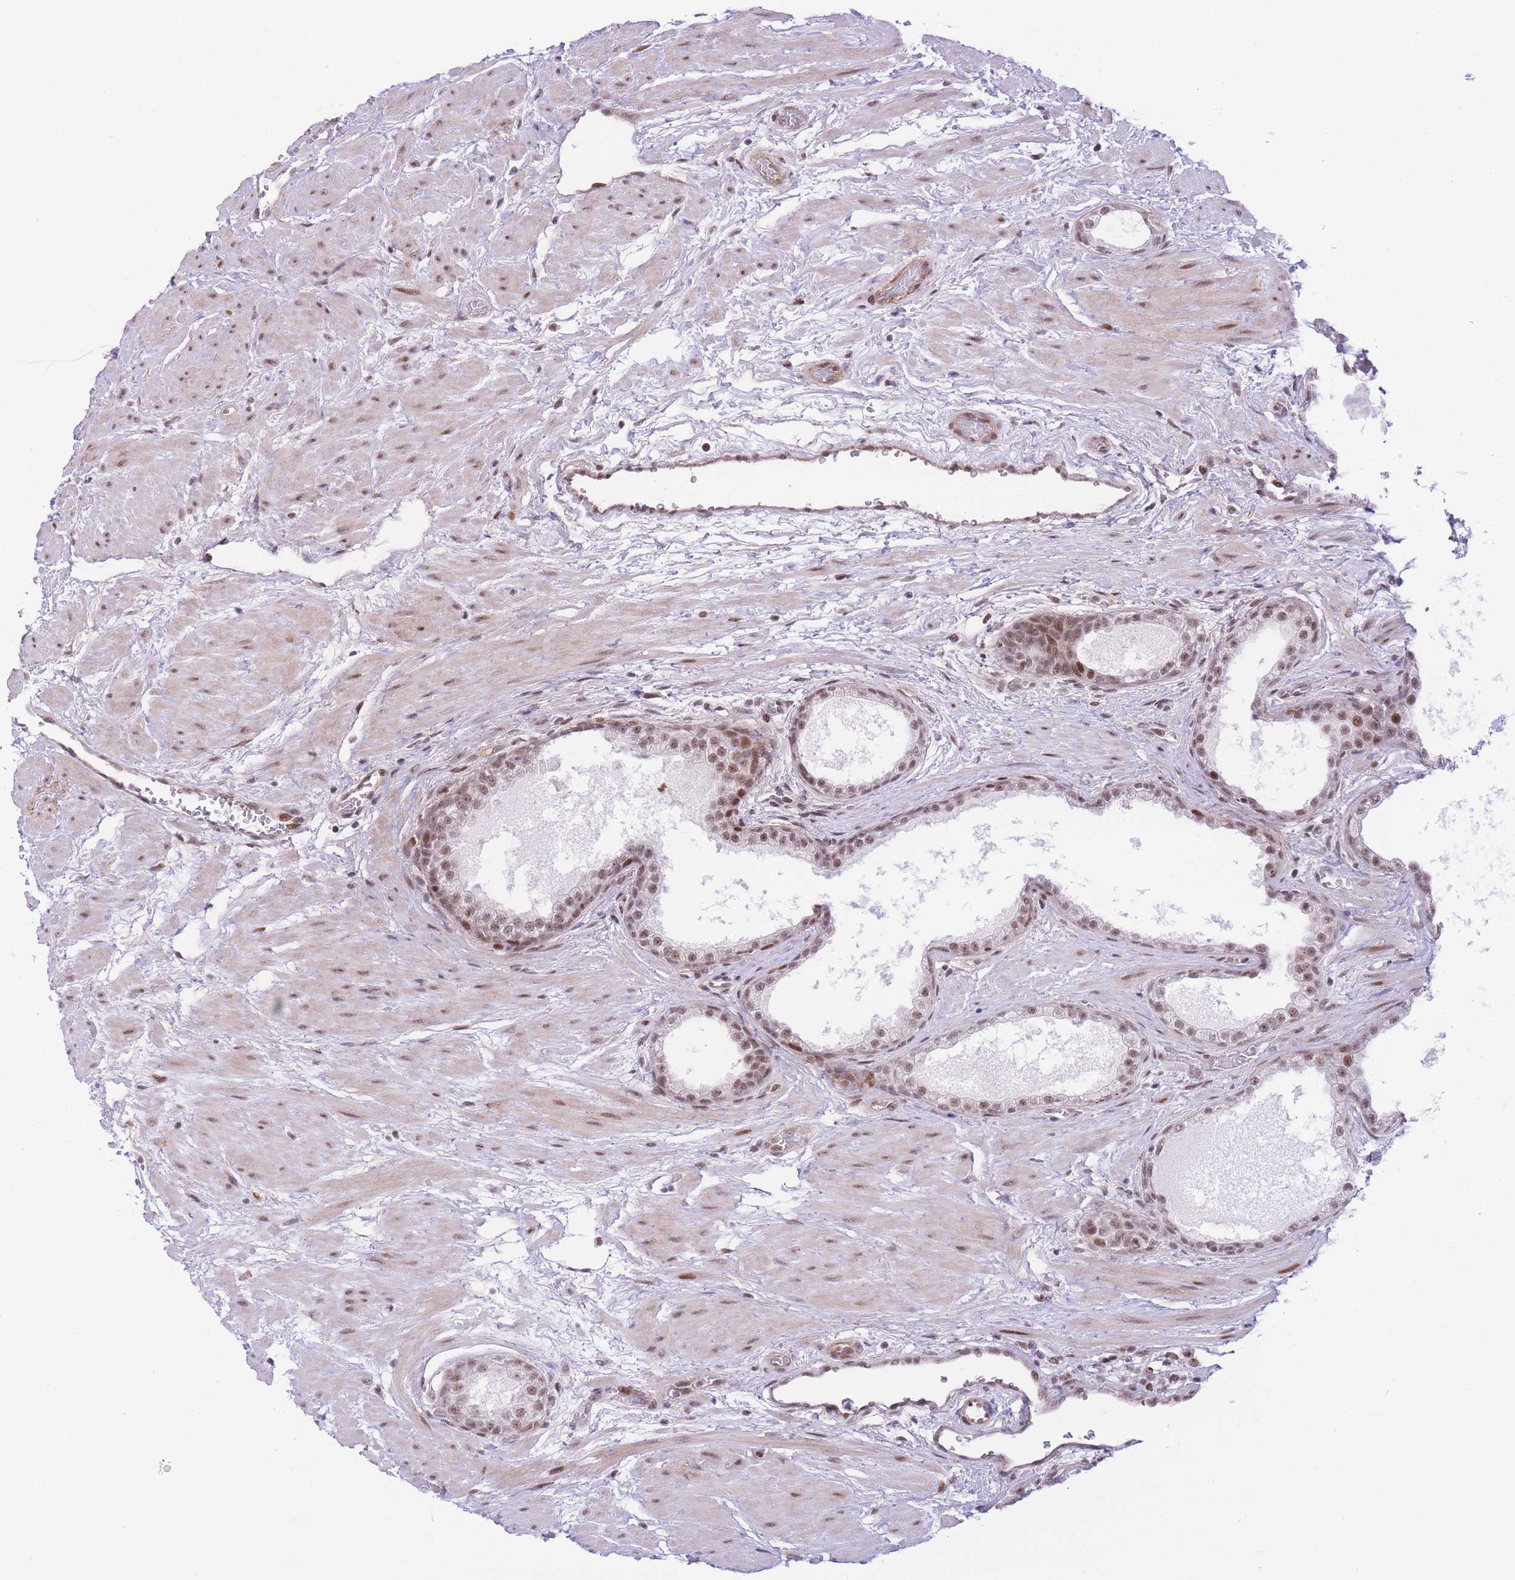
{"staining": {"intensity": "moderate", "quantity": "25%-75%", "location": "nuclear"}, "tissue": "prostate", "cell_type": "Glandular cells", "image_type": "normal", "snomed": [{"axis": "morphology", "description": "Normal tissue, NOS"}, {"axis": "topography", "description": "Prostate"}], "caption": "IHC photomicrograph of benign prostate stained for a protein (brown), which reveals medium levels of moderate nuclear staining in about 25%-75% of glandular cells.", "gene": "PCIF1", "patient": {"sex": "male", "age": 48}}